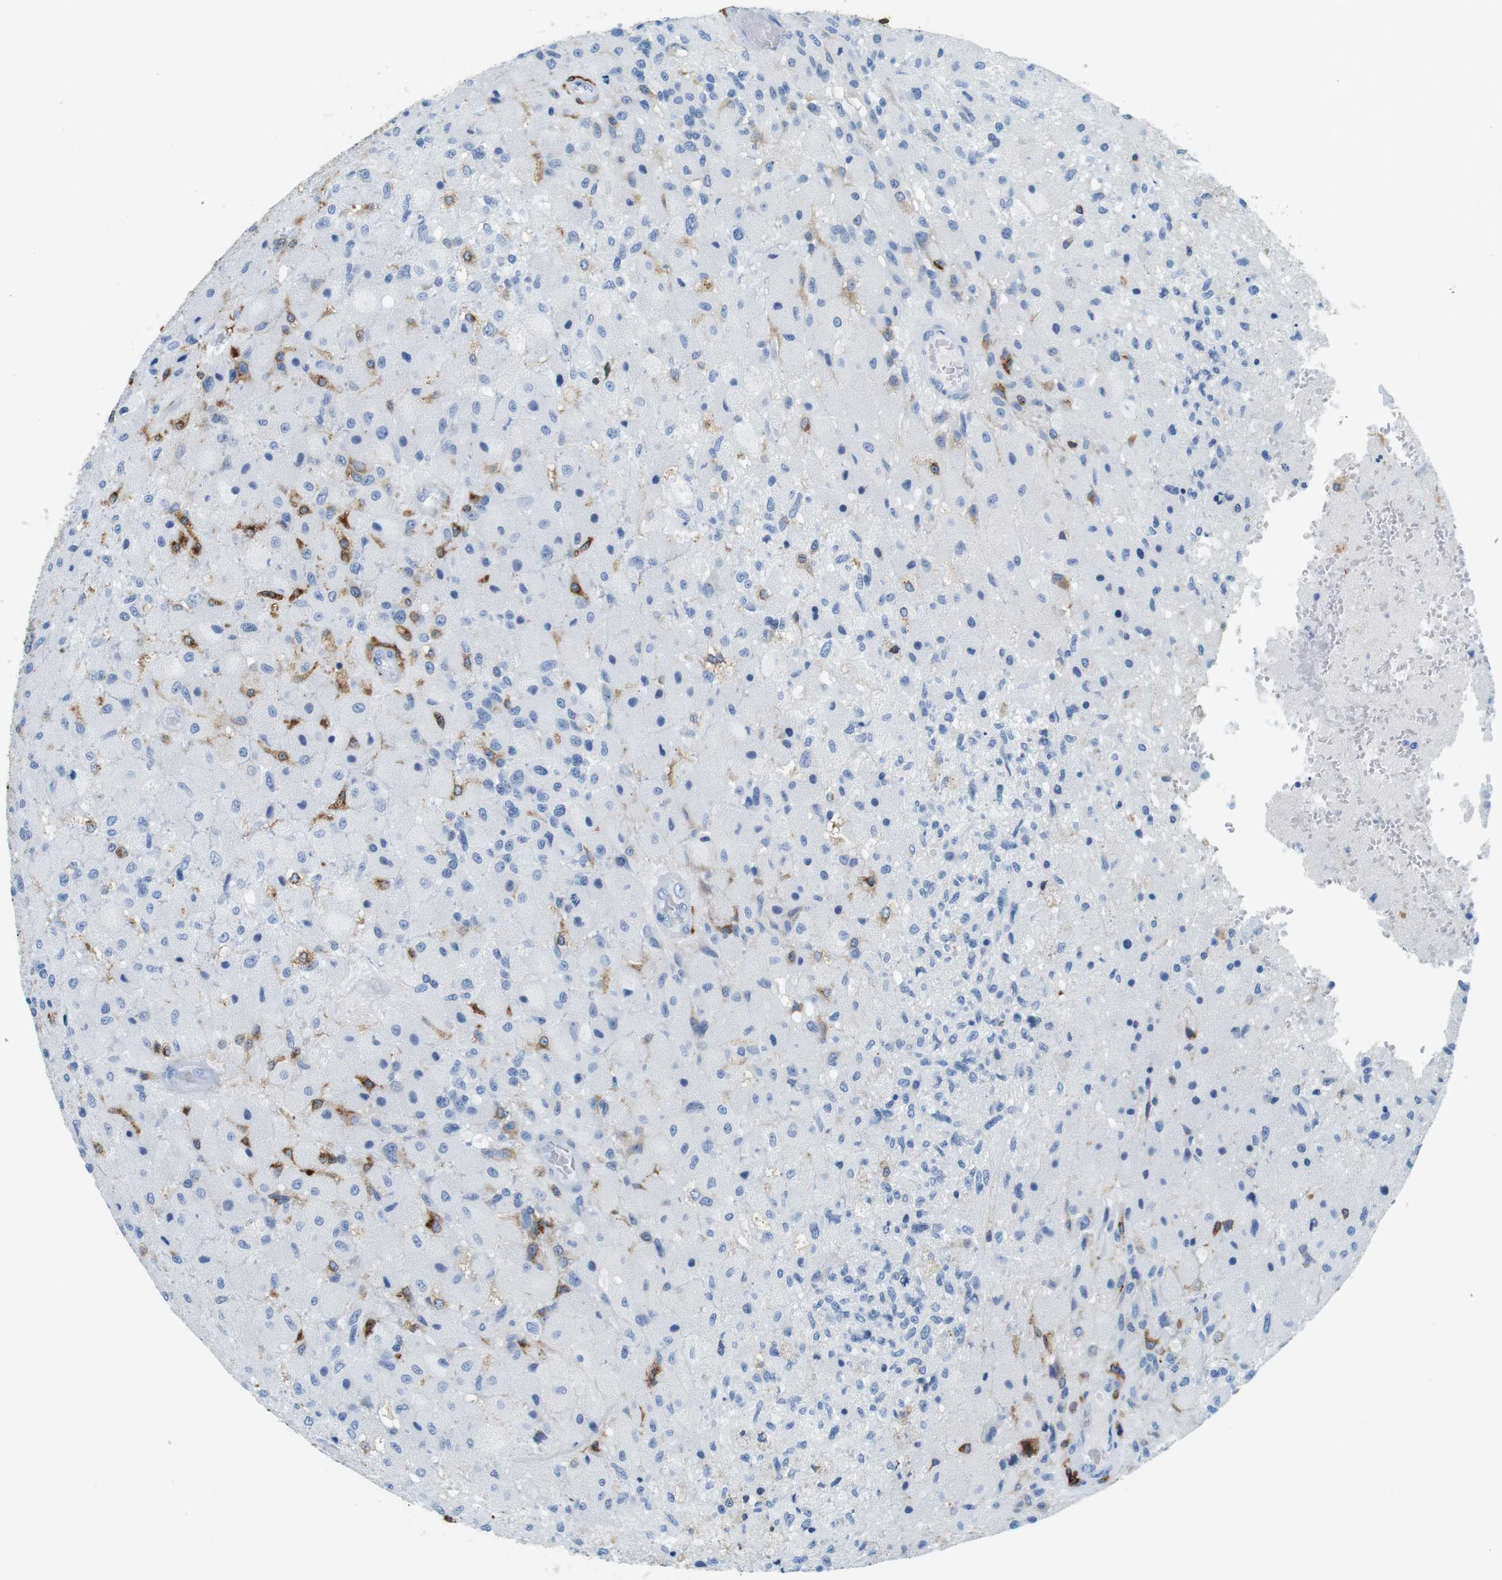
{"staining": {"intensity": "strong", "quantity": "<25%", "location": "cytoplasmic/membranous"}, "tissue": "glioma", "cell_type": "Tumor cells", "image_type": "cancer", "snomed": [{"axis": "morphology", "description": "Normal tissue, NOS"}, {"axis": "morphology", "description": "Glioma, malignant, High grade"}, {"axis": "topography", "description": "Cerebral cortex"}], "caption": "Strong cytoplasmic/membranous protein expression is seen in approximately <25% of tumor cells in high-grade glioma (malignant).", "gene": "CIITA", "patient": {"sex": "male", "age": 77}}